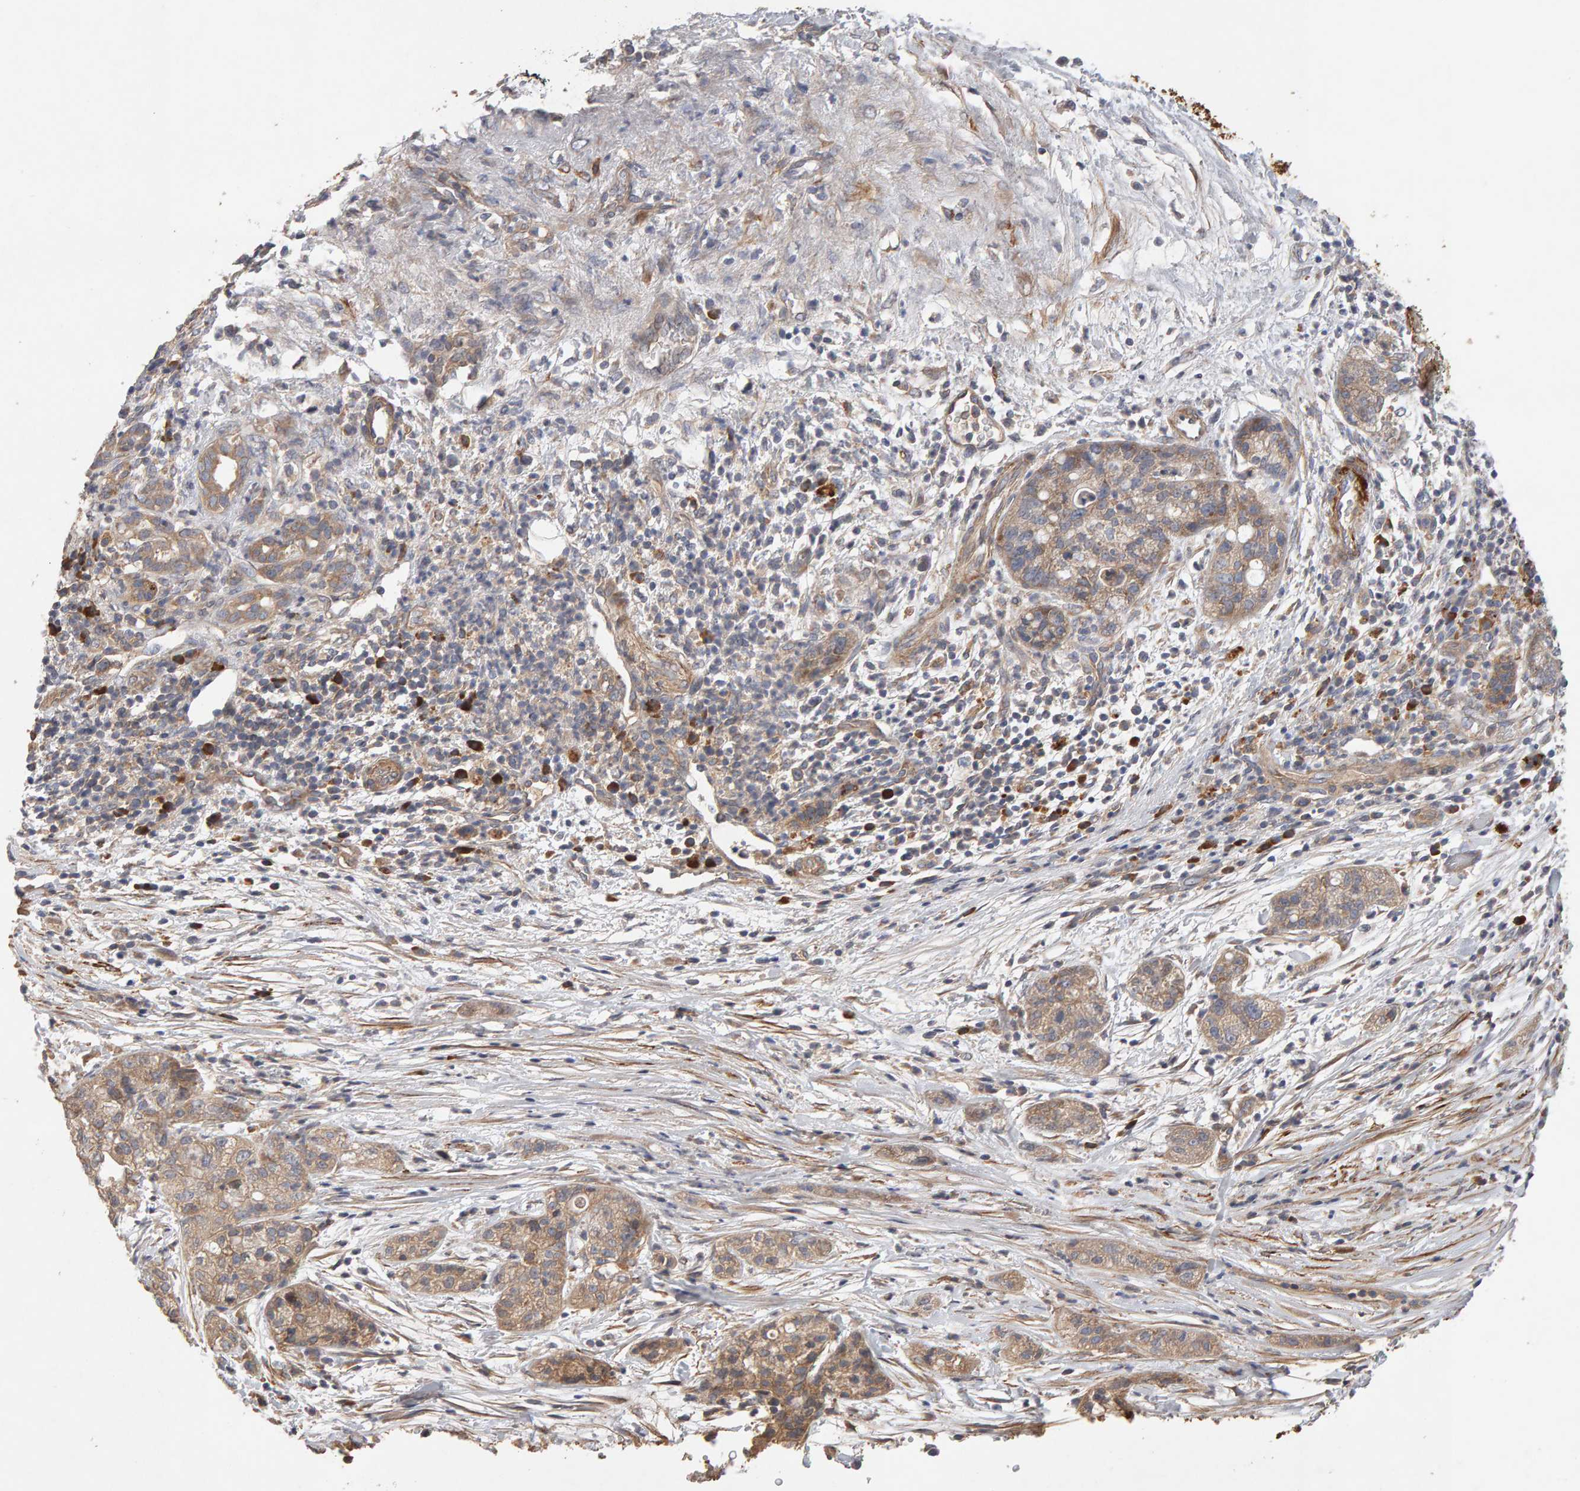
{"staining": {"intensity": "weak", "quantity": ">75%", "location": "cytoplasmic/membranous"}, "tissue": "pancreatic cancer", "cell_type": "Tumor cells", "image_type": "cancer", "snomed": [{"axis": "morphology", "description": "Adenocarcinoma, NOS"}, {"axis": "topography", "description": "Pancreas"}], "caption": "An image of pancreatic cancer (adenocarcinoma) stained for a protein shows weak cytoplasmic/membranous brown staining in tumor cells.", "gene": "RNF19A", "patient": {"sex": "female", "age": 78}}